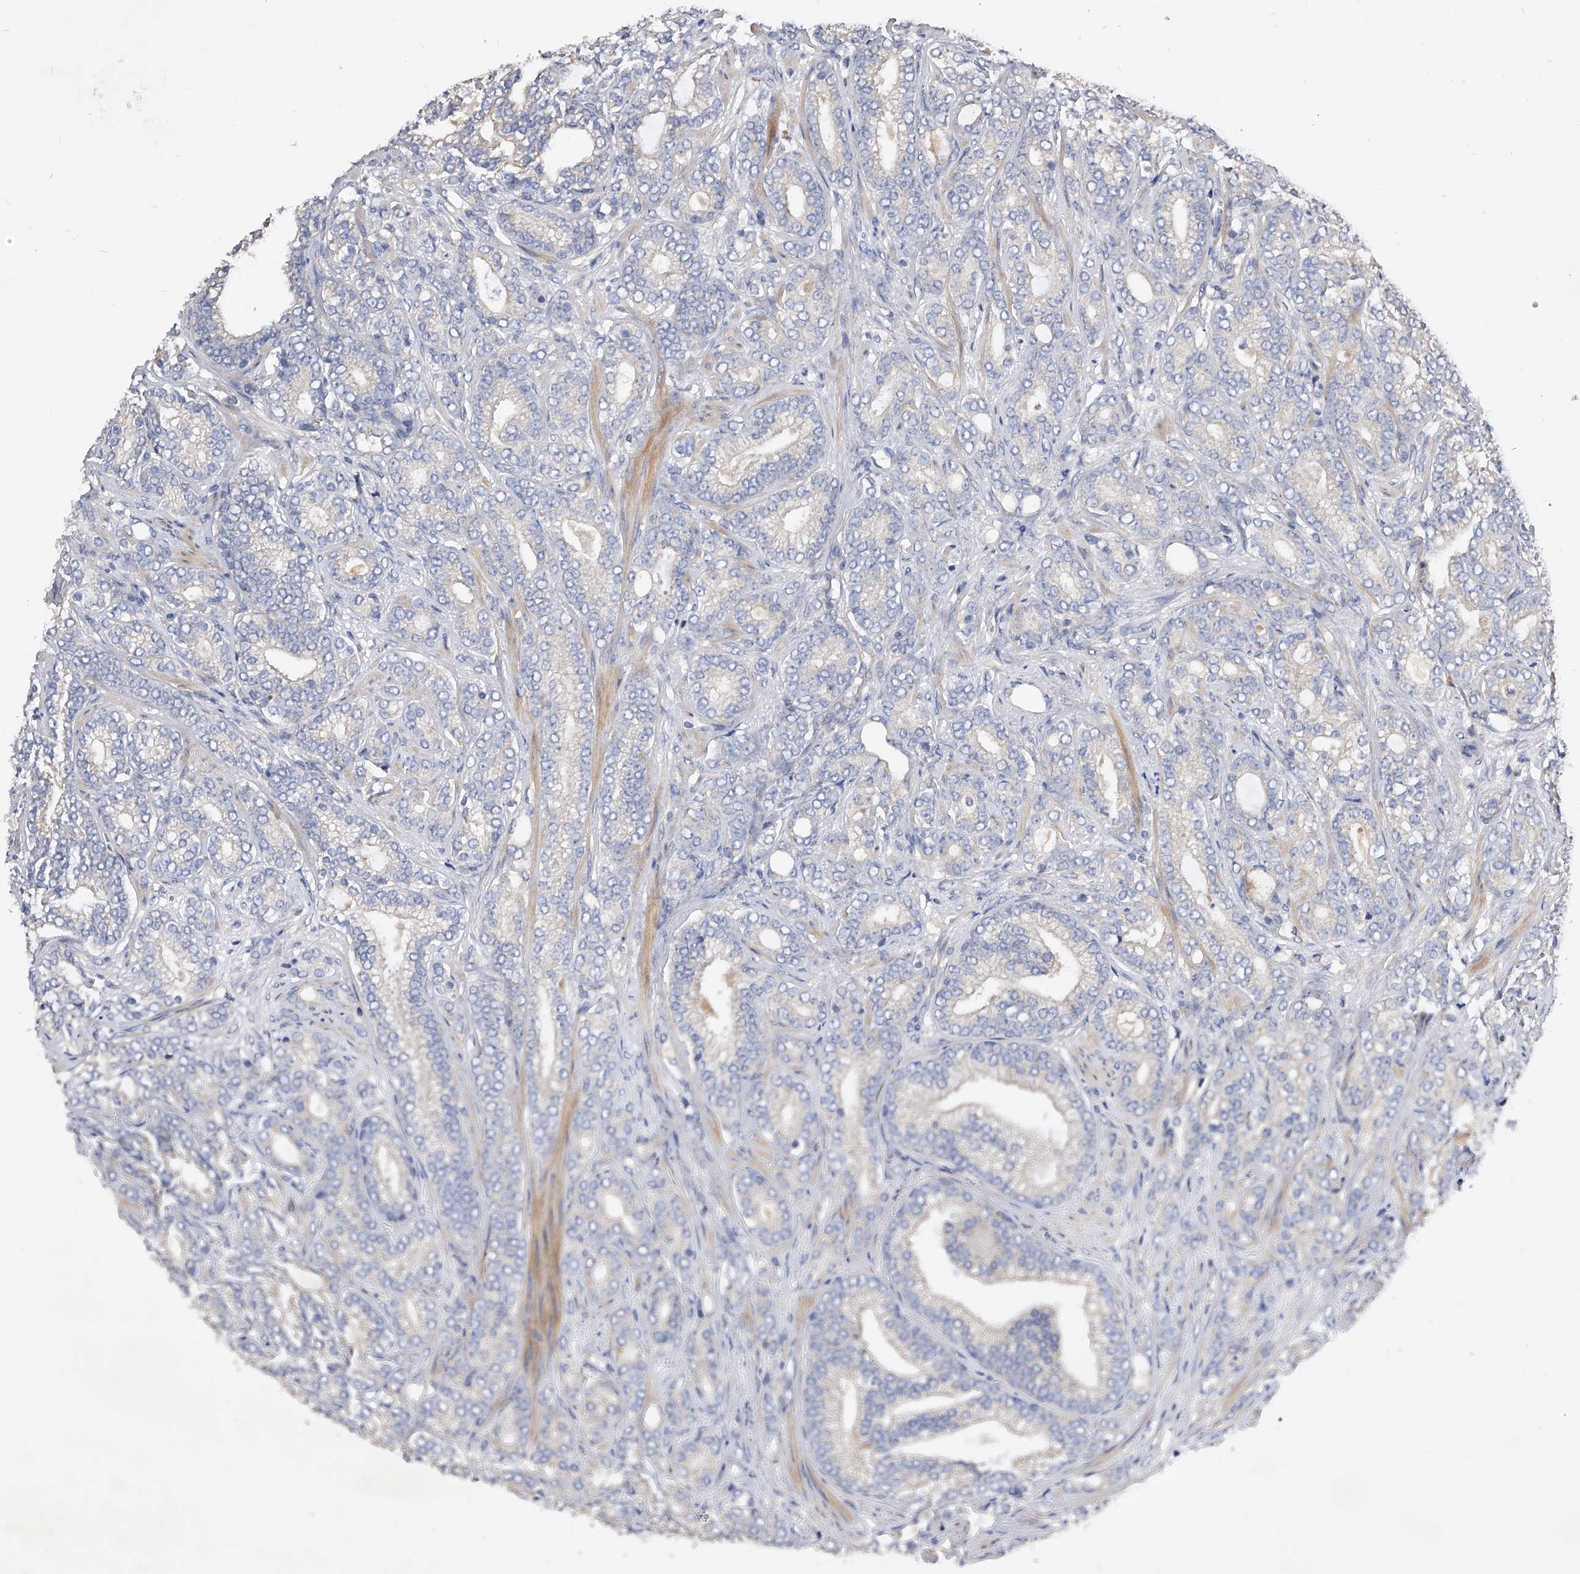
{"staining": {"intensity": "negative", "quantity": "none", "location": "none"}, "tissue": "prostate cancer", "cell_type": "Tumor cells", "image_type": "cancer", "snomed": [{"axis": "morphology", "description": "Adenocarcinoma, High grade"}, {"axis": "topography", "description": "Prostate and seminal vesicle, NOS"}], "caption": "High magnification brightfield microscopy of prostate cancer (high-grade adenocarcinoma) stained with DAB (3,3'-diaminobenzidine) (brown) and counterstained with hematoxylin (blue): tumor cells show no significant staining. (DAB IHC visualized using brightfield microscopy, high magnification).", "gene": "ARL4C", "patient": {"sex": "male", "age": 67}}